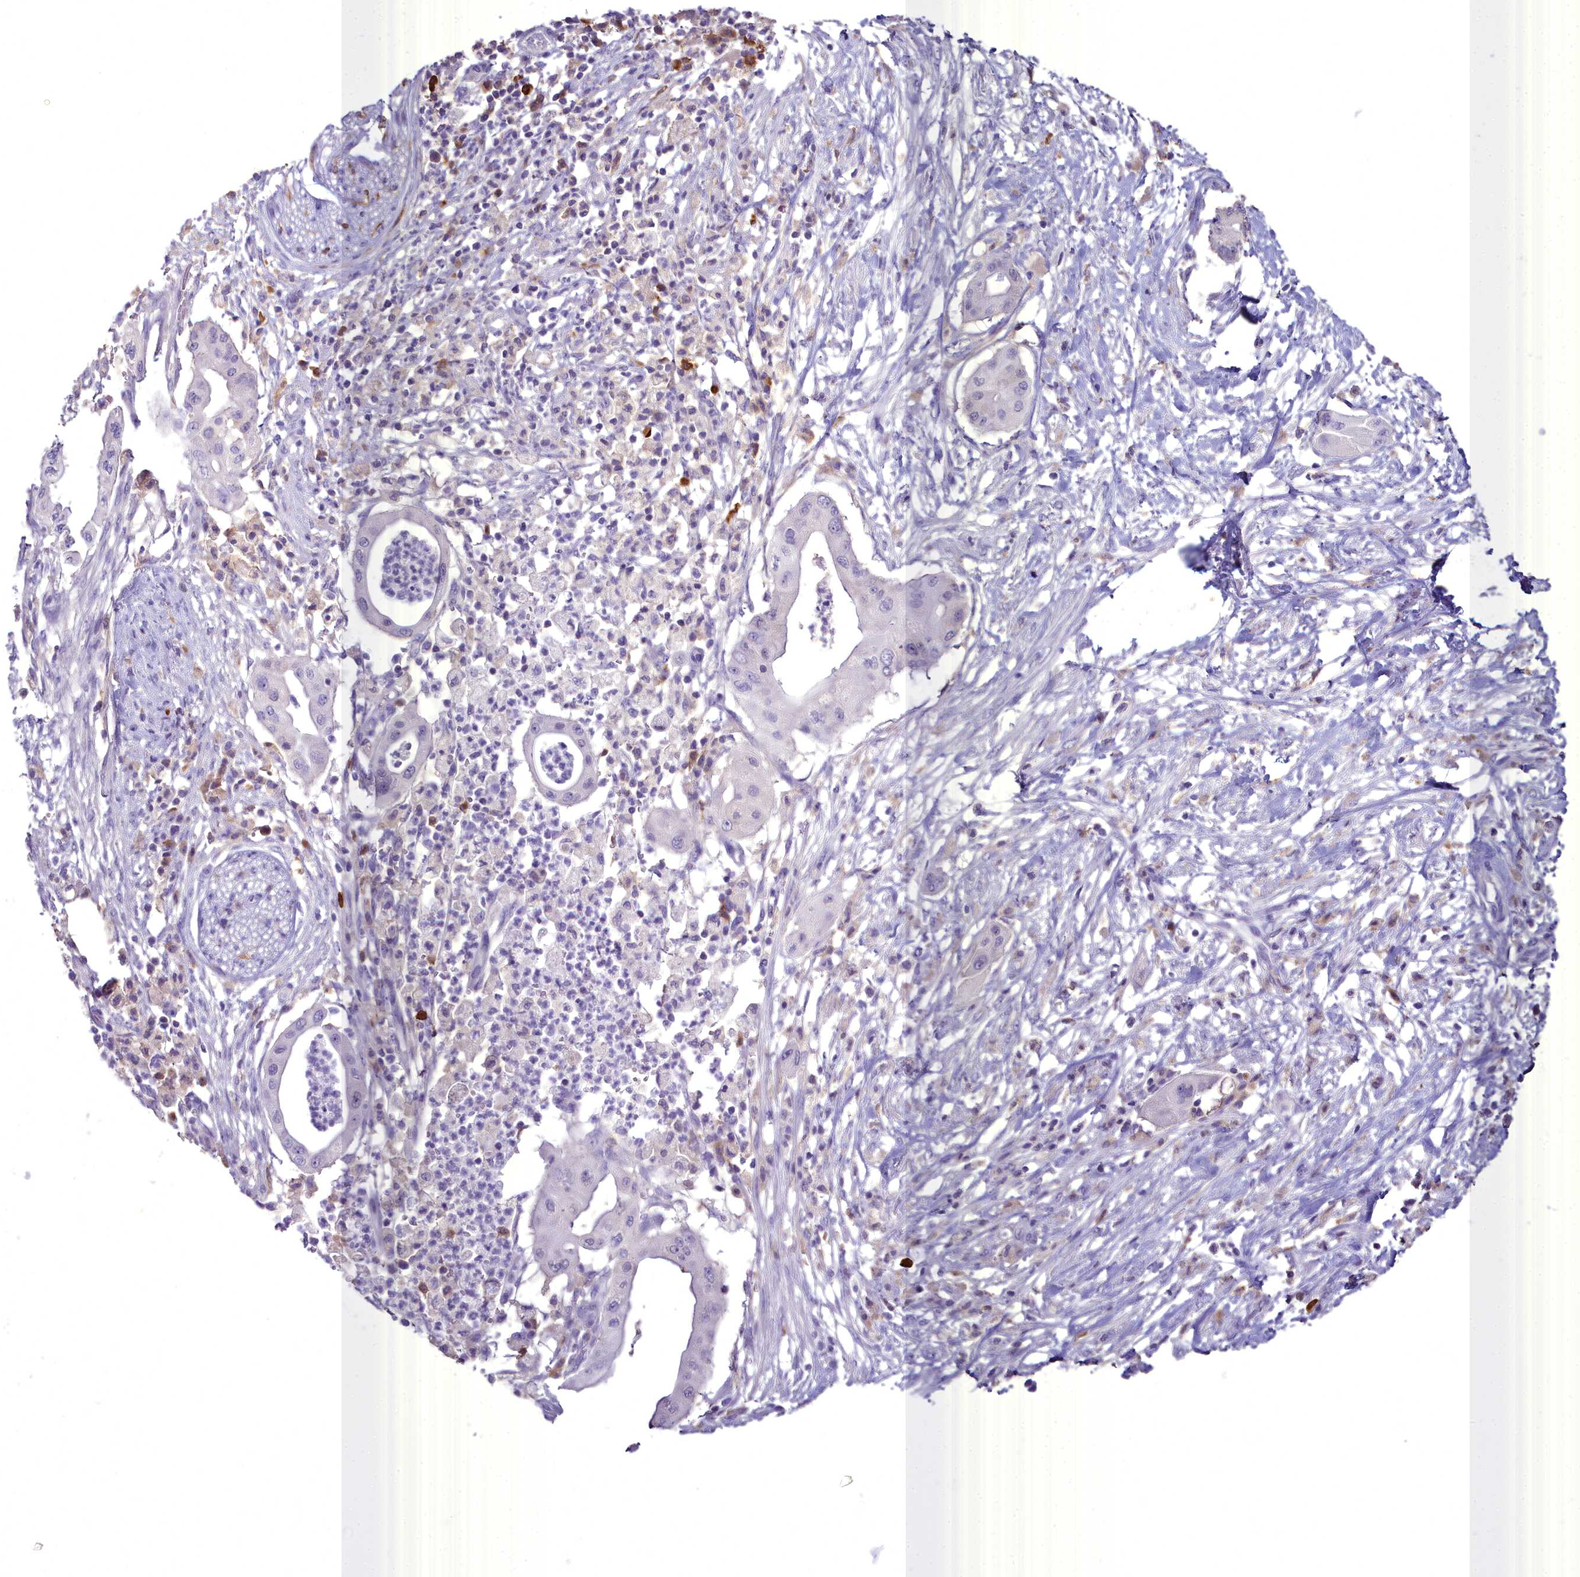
{"staining": {"intensity": "negative", "quantity": "none", "location": "none"}, "tissue": "pancreatic cancer", "cell_type": "Tumor cells", "image_type": "cancer", "snomed": [{"axis": "morphology", "description": "Adenocarcinoma, NOS"}, {"axis": "topography", "description": "Pancreas"}], "caption": "The photomicrograph exhibits no staining of tumor cells in pancreatic adenocarcinoma.", "gene": "BLNK", "patient": {"sex": "male", "age": 68}}